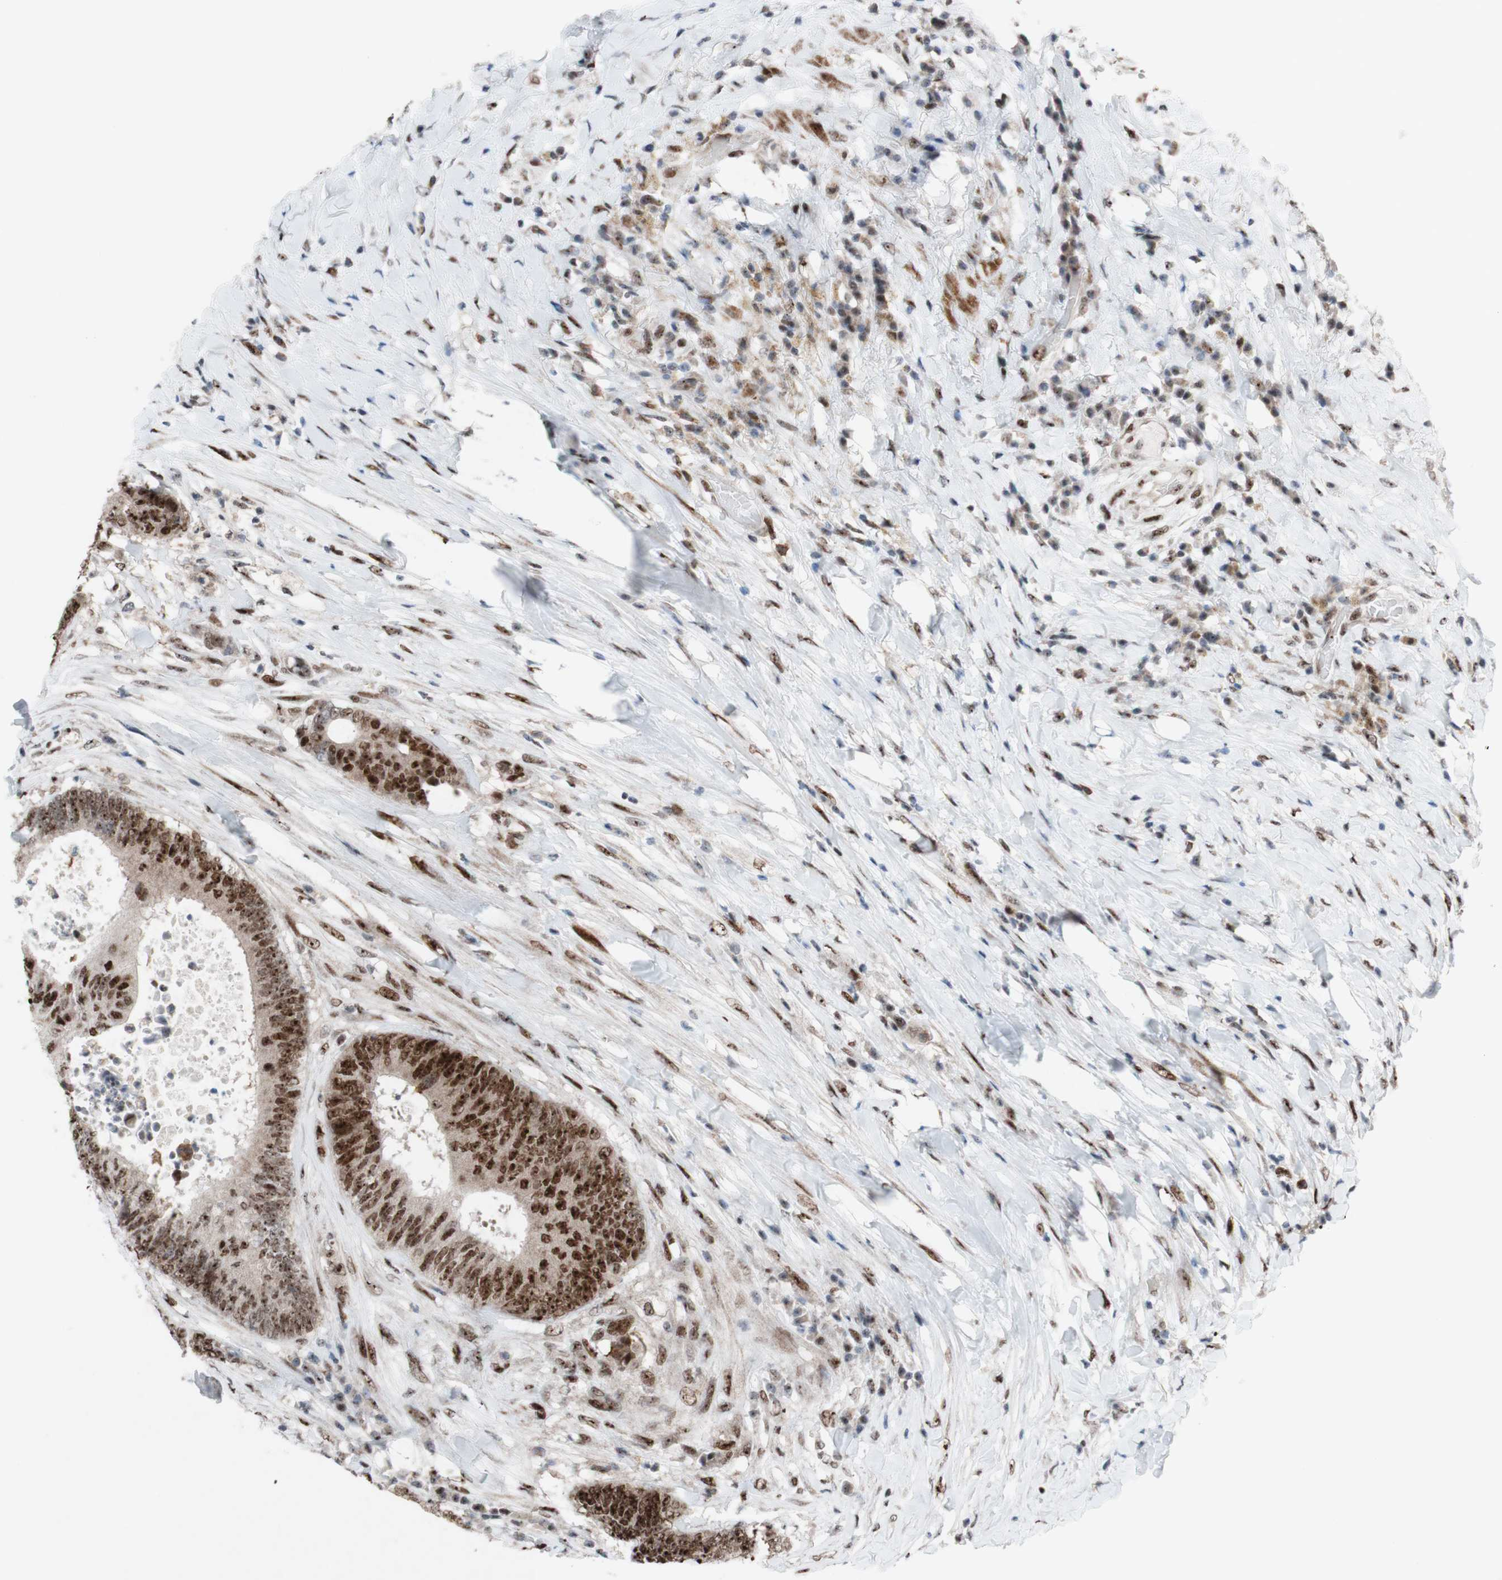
{"staining": {"intensity": "moderate", "quantity": ">75%", "location": "nuclear"}, "tissue": "colorectal cancer", "cell_type": "Tumor cells", "image_type": "cancer", "snomed": [{"axis": "morphology", "description": "Adenocarcinoma, NOS"}, {"axis": "topography", "description": "Rectum"}], "caption": "A brown stain highlights moderate nuclear expression of a protein in colorectal adenocarcinoma tumor cells.", "gene": "POLR1A", "patient": {"sex": "male", "age": 72}}